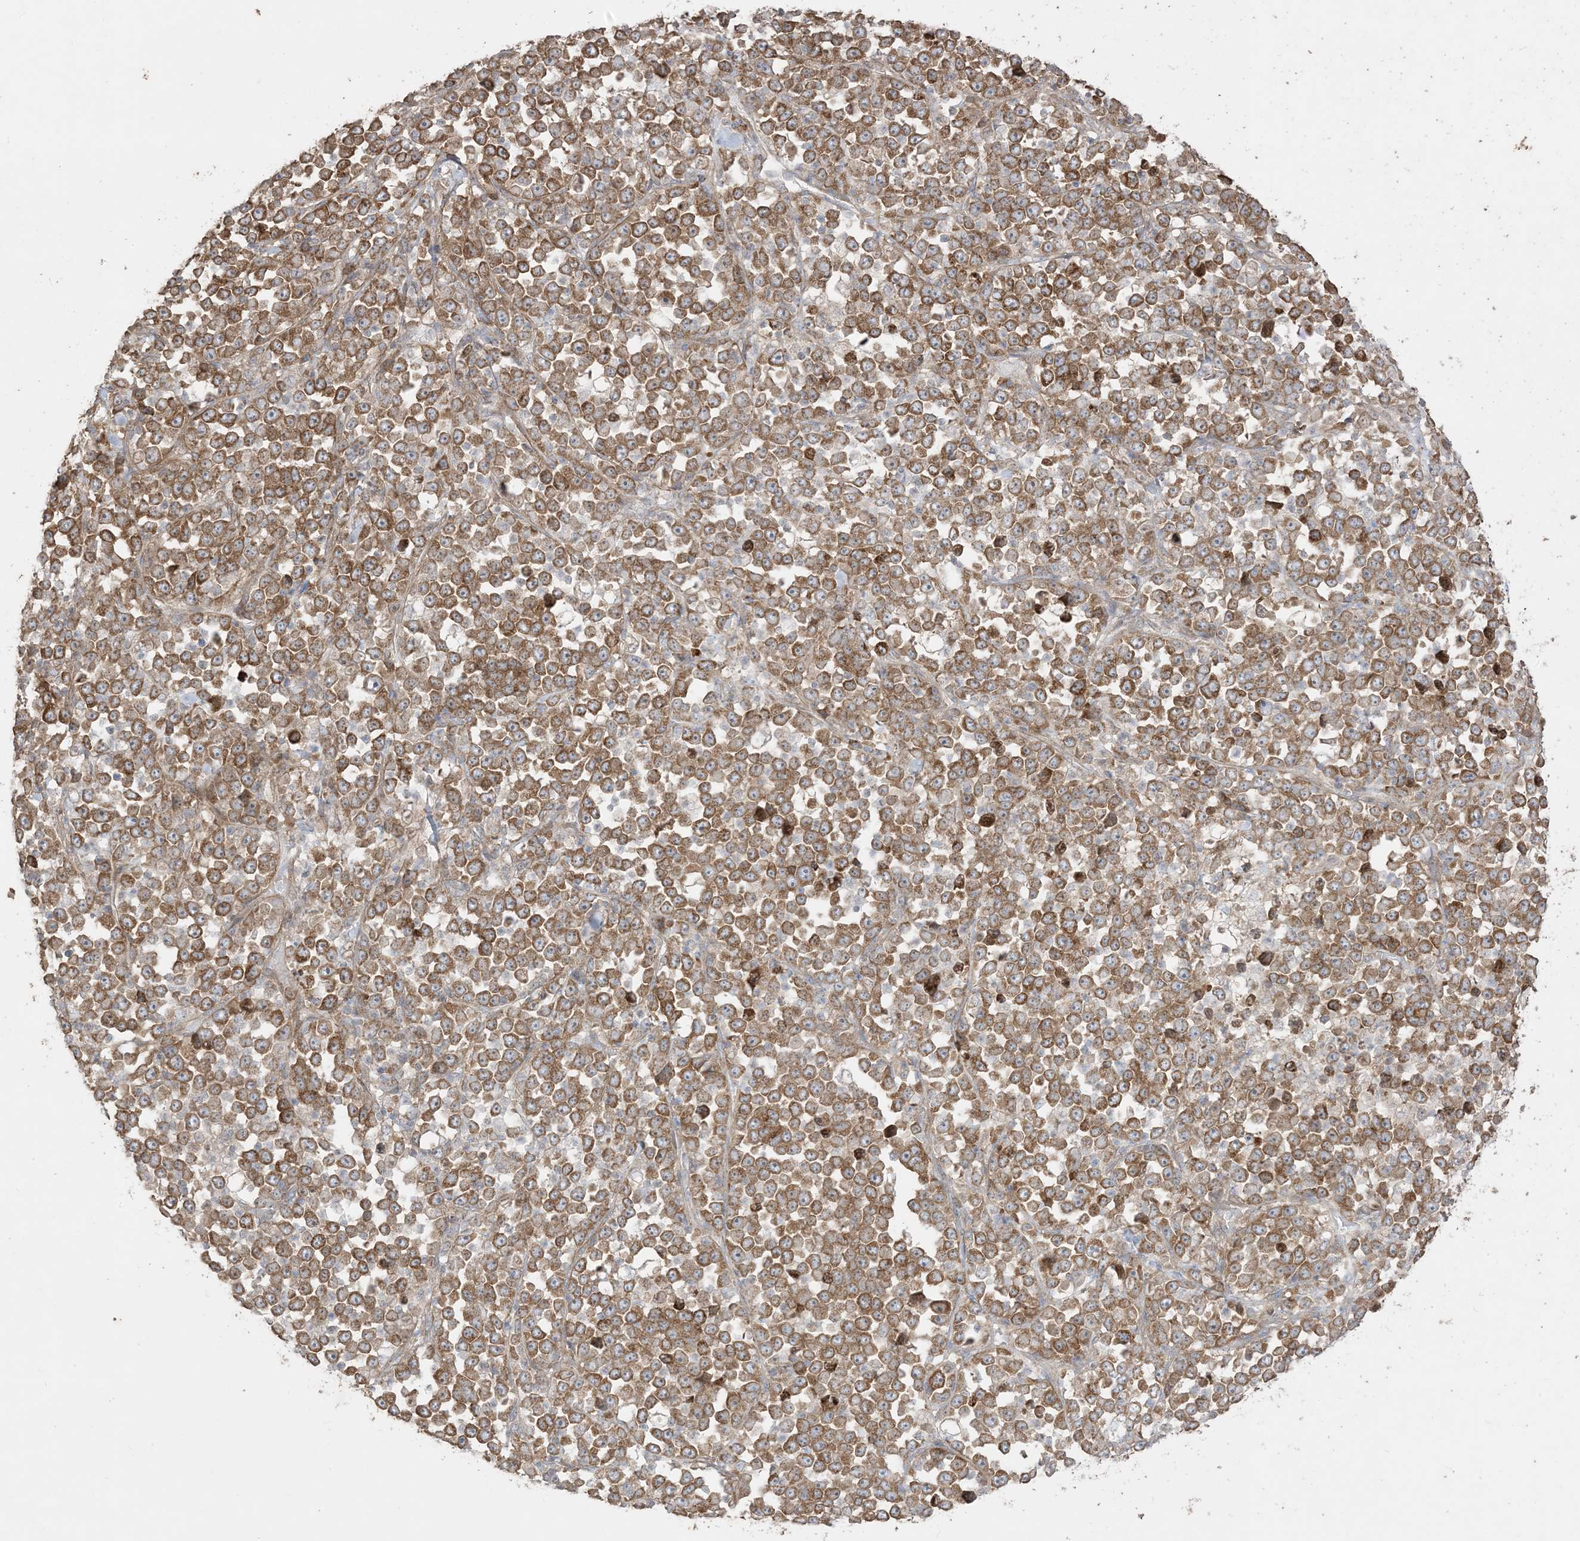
{"staining": {"intensity": "strong", "quantity": ">75%", "location": "cytoplasmic/membranous"}, "tissue": "stomach cancer", "cell_type": "Tumor cells", "image_type": "cancer", "snomed": [{"axis": "morphology", "description": "Normal tissue, NOS"}, {"axis": "morphology", "description": "Adenocarcinoma, NOS"}, {"axis": "topography", "description": "Stomach, upper"}, {"axis": "topography", "description": "Stomach"}], "caption": "High-power microscopy captured an IHC photomicrograph of adenocarcinoma (stomach), revealing strong cytoplasmic/membranous positivity in about >75% of tumor cells.", "gene": "SIRT3", "patient": {"sex": "male", "age": 59}}